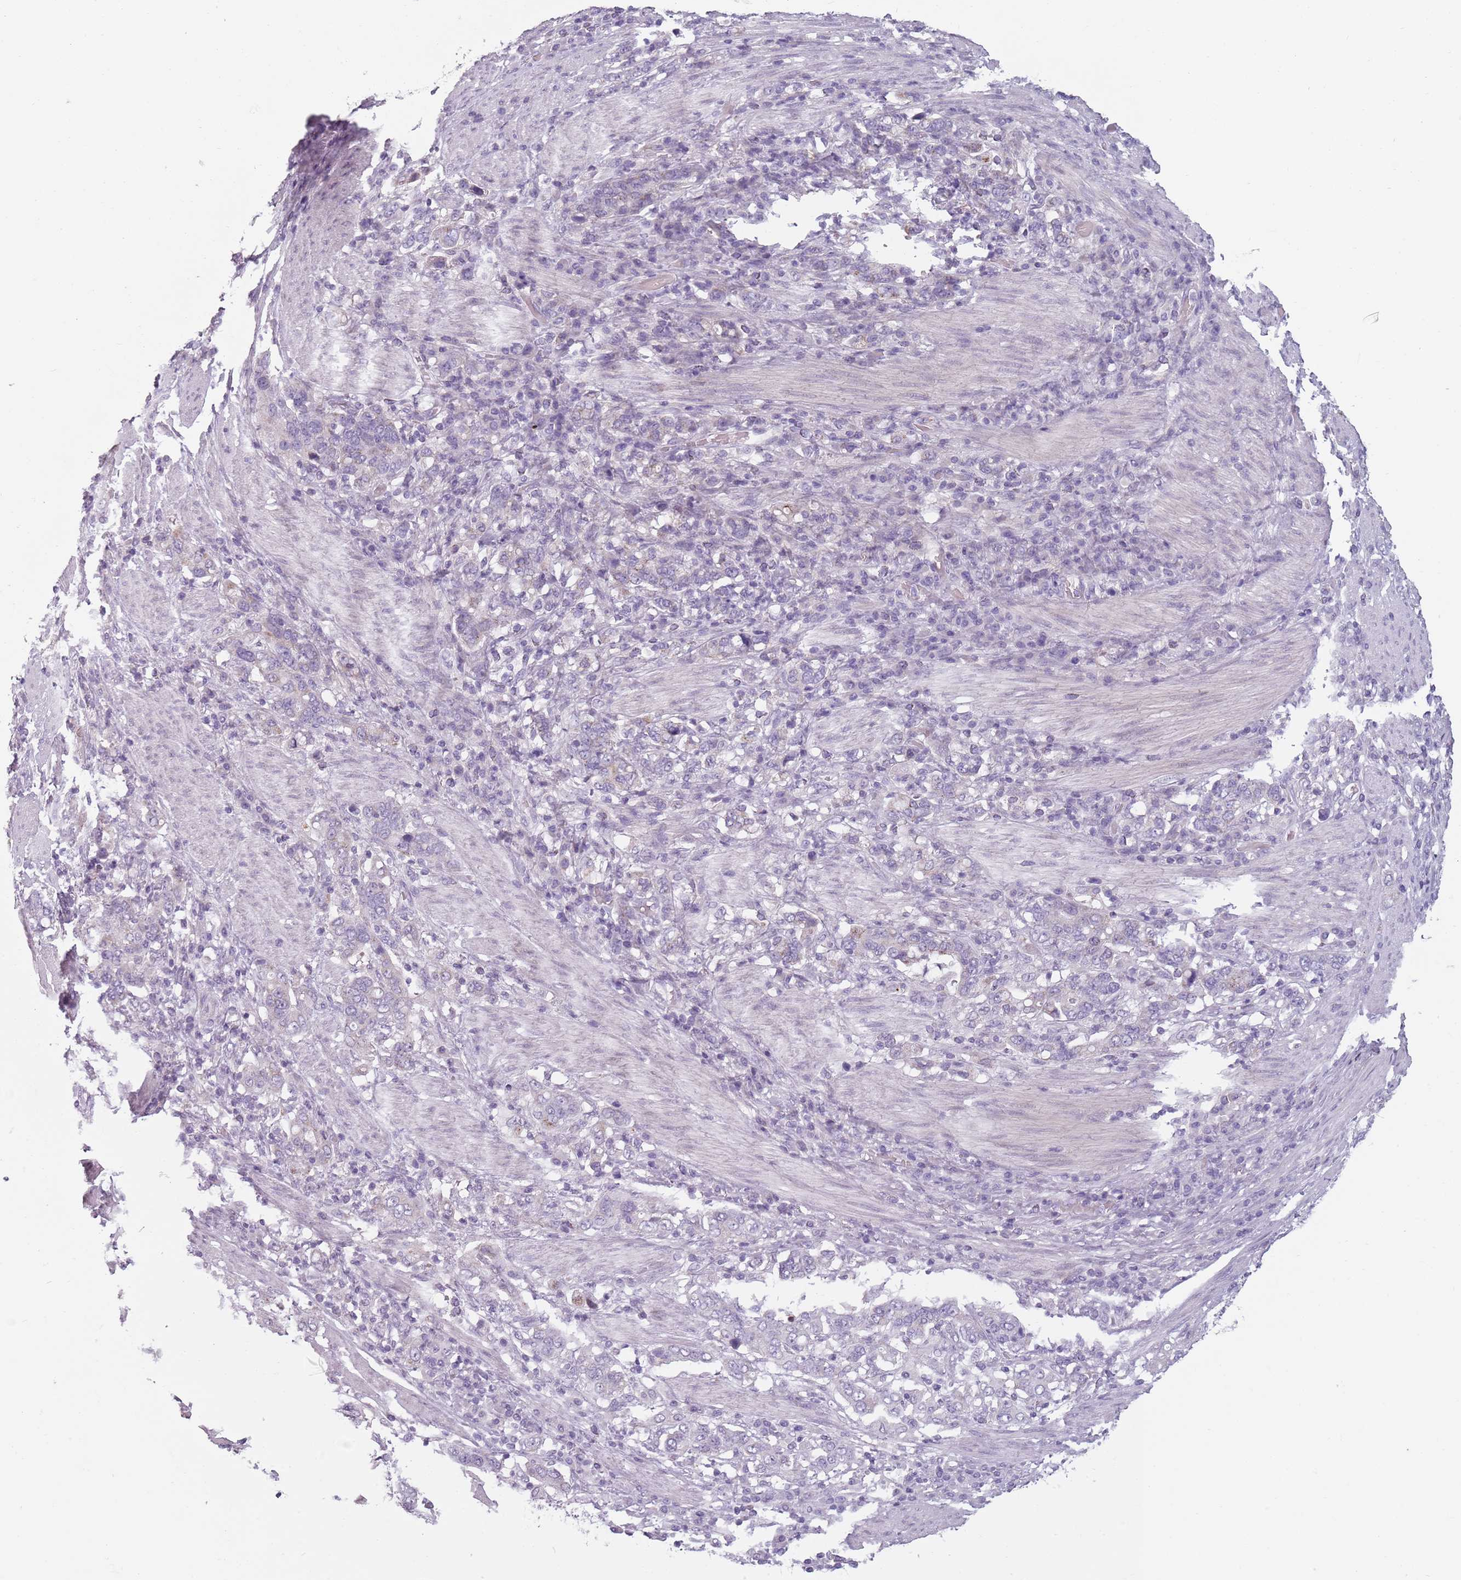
{"staining": {"intensity": "negative", "quantity": "none", "location": "none"}, "tissue": "stomach cancer", "cell_type": "Tumor cells", "image_type": "cancer", "snomed": [{"axis": "morphology", "description": "Adenocarcinoma, NOS"}, {"axis": "topography", "description": "Stomach, upper"}, {"axis": "topography", "description": "Stomach"}], "caption": "Histopathology image shows no significant protein positivity in tumor cells of adenocarcinoma (stomach).", "gene": "MEGF8", "patient": {"sex": "male", "age": 62}}